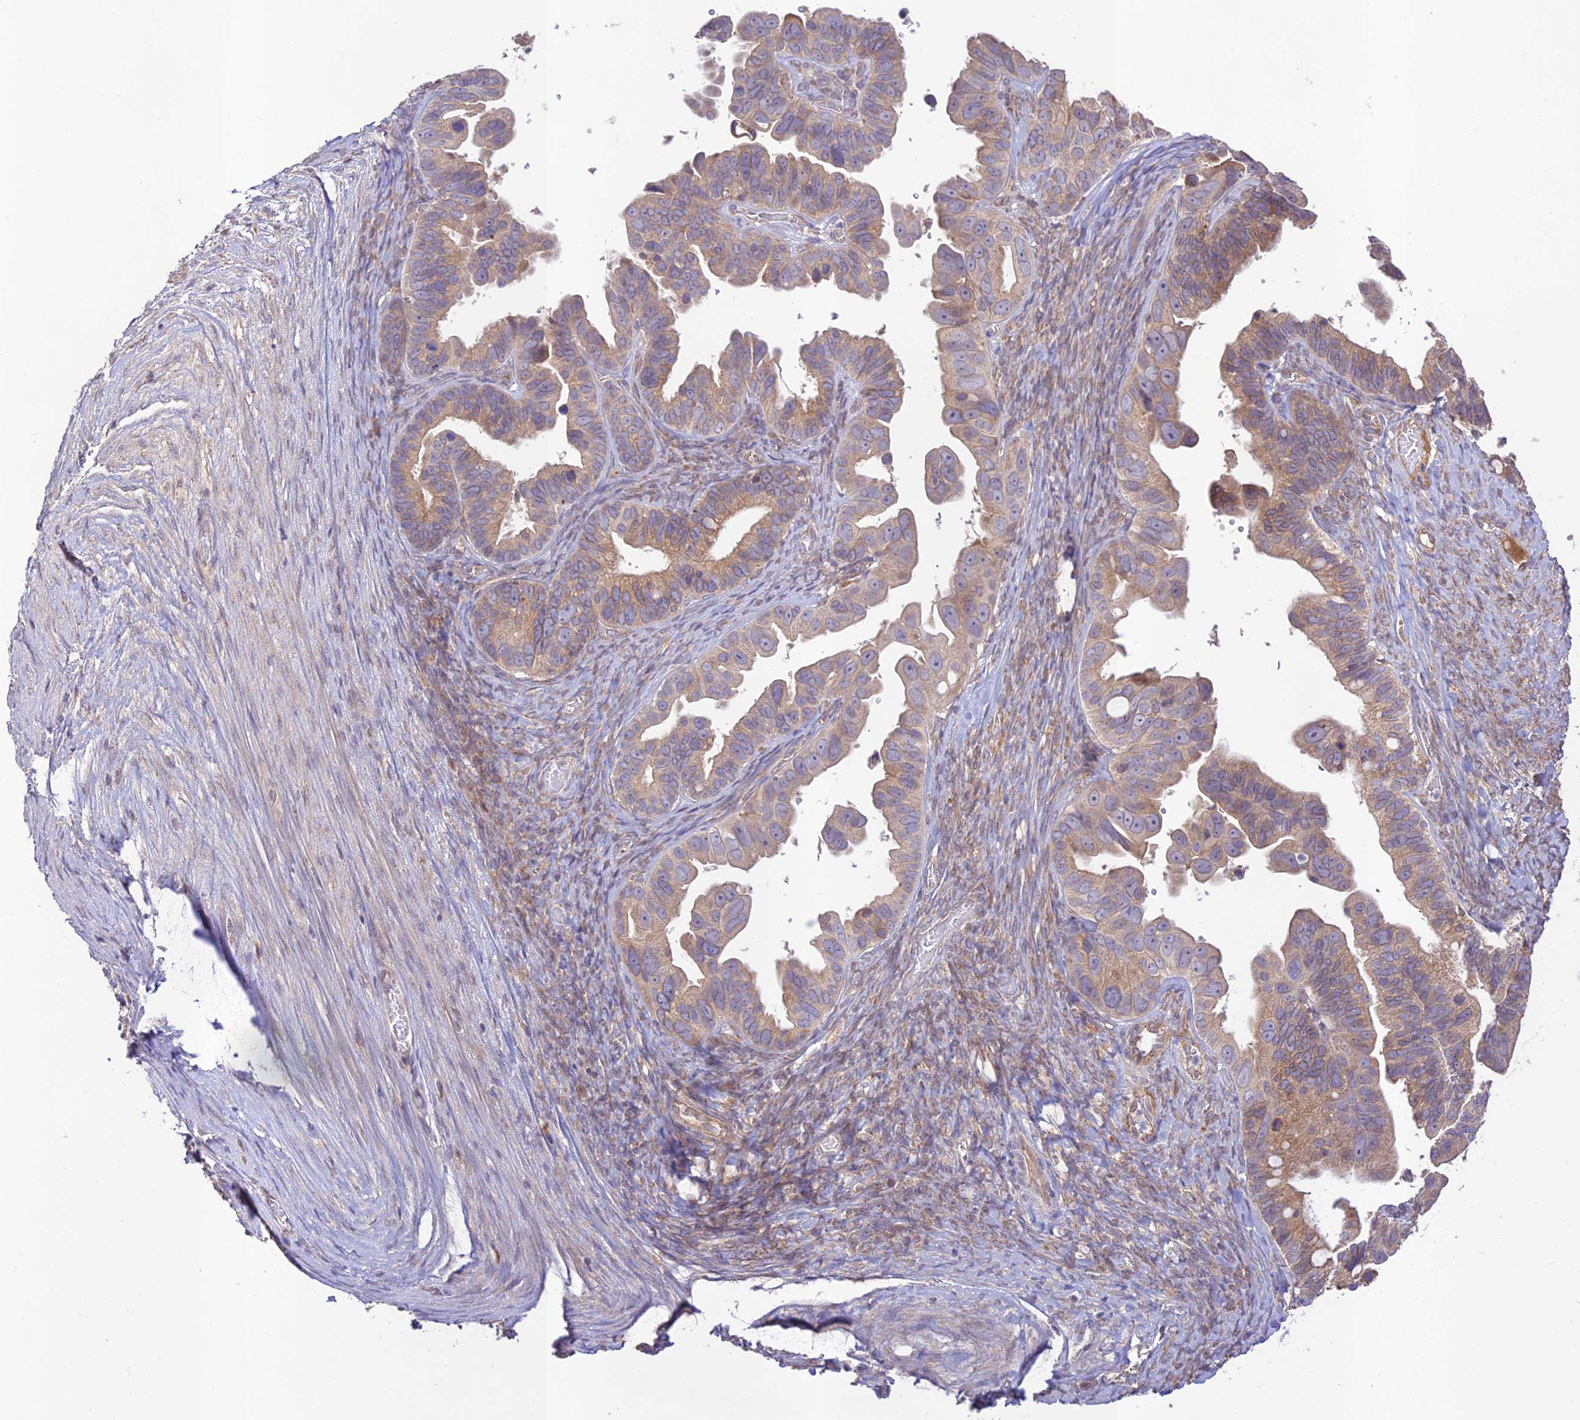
{"staining": {"intensity": "weak", "quantity": "25%-75%", "location": "cytoplasmic/membranous"}, "tissue": "ovarian cancer", "cell_type": "Tumor cells", "image_type": "cancer", "snomed": [{"axis": "morphology", "description": "Cystadenocarcinoma, serous, NOS"}, {"axis": "topography", "description": "Ovary"}], "caption": "This micrograph exhibits ovarian serous cystadenocarcinoma stained with IHC to label a protein in brown. The cytoplasmic/membranous of tumor cells show weak positivity for the protein. Nuclei are counter-stained blue.", "gene": "TMEM259", "patient": {"sex": "female", "age": 56}}